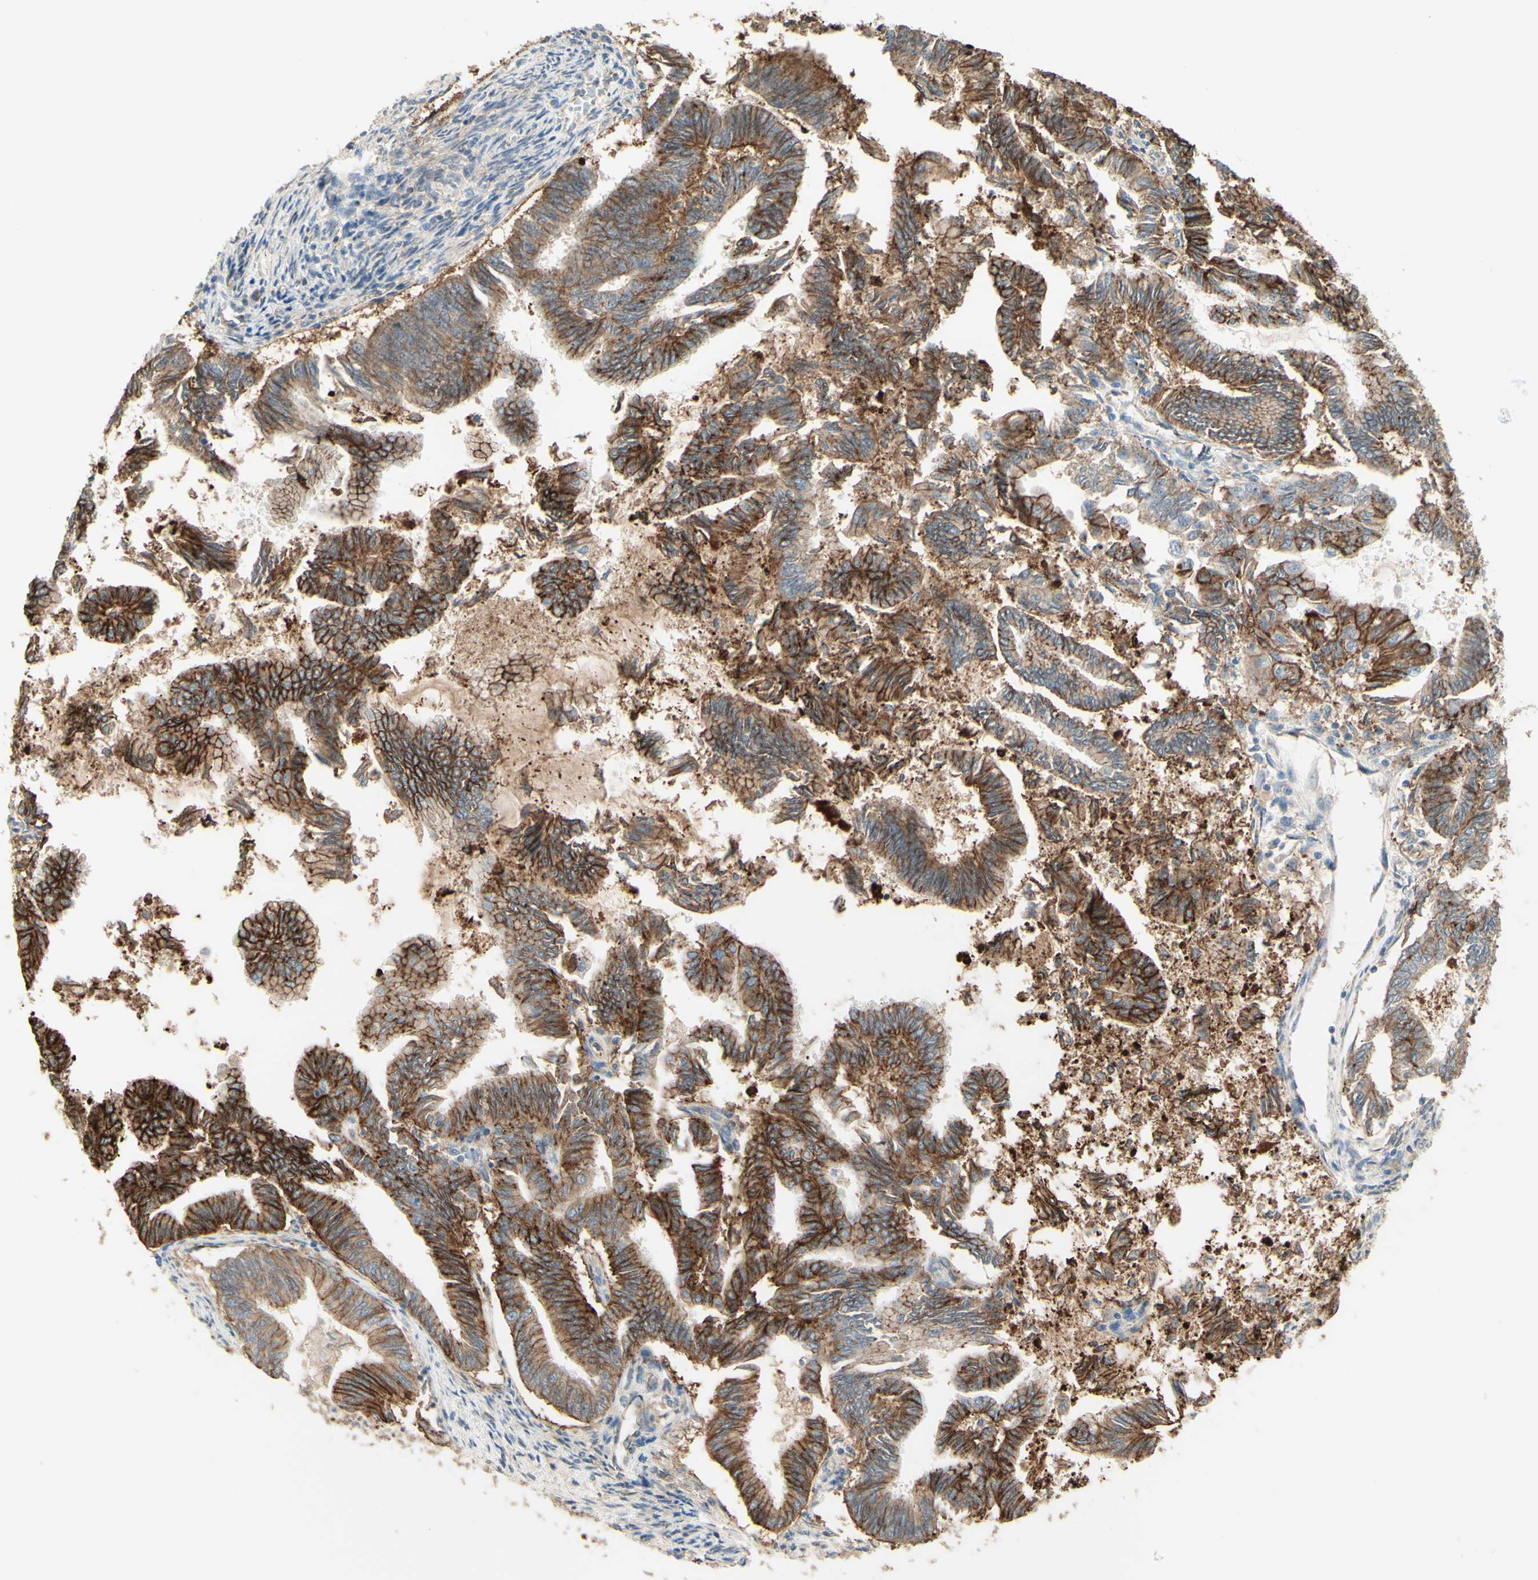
{"staining": {"intensity": "strong", "quantity": ">75%", "location": "cytoplasmic/membranous"}, "tissue": "endometrial cancer", "cell_type": "Tumor cells", "image_type": "cancer", "snomed": [{"axis": "morphology", "description": "Adenocarcinoma, NOS"}, {"axis": "topography", "description": "Endometrium"}], "caption": "Endometrial adenocarcinoma stained for a protein shows strong cytoplasmic/membranous positivity in tumor cells.", "gene": "RNF149", "patient": {"sex": "female", "age": 86}}